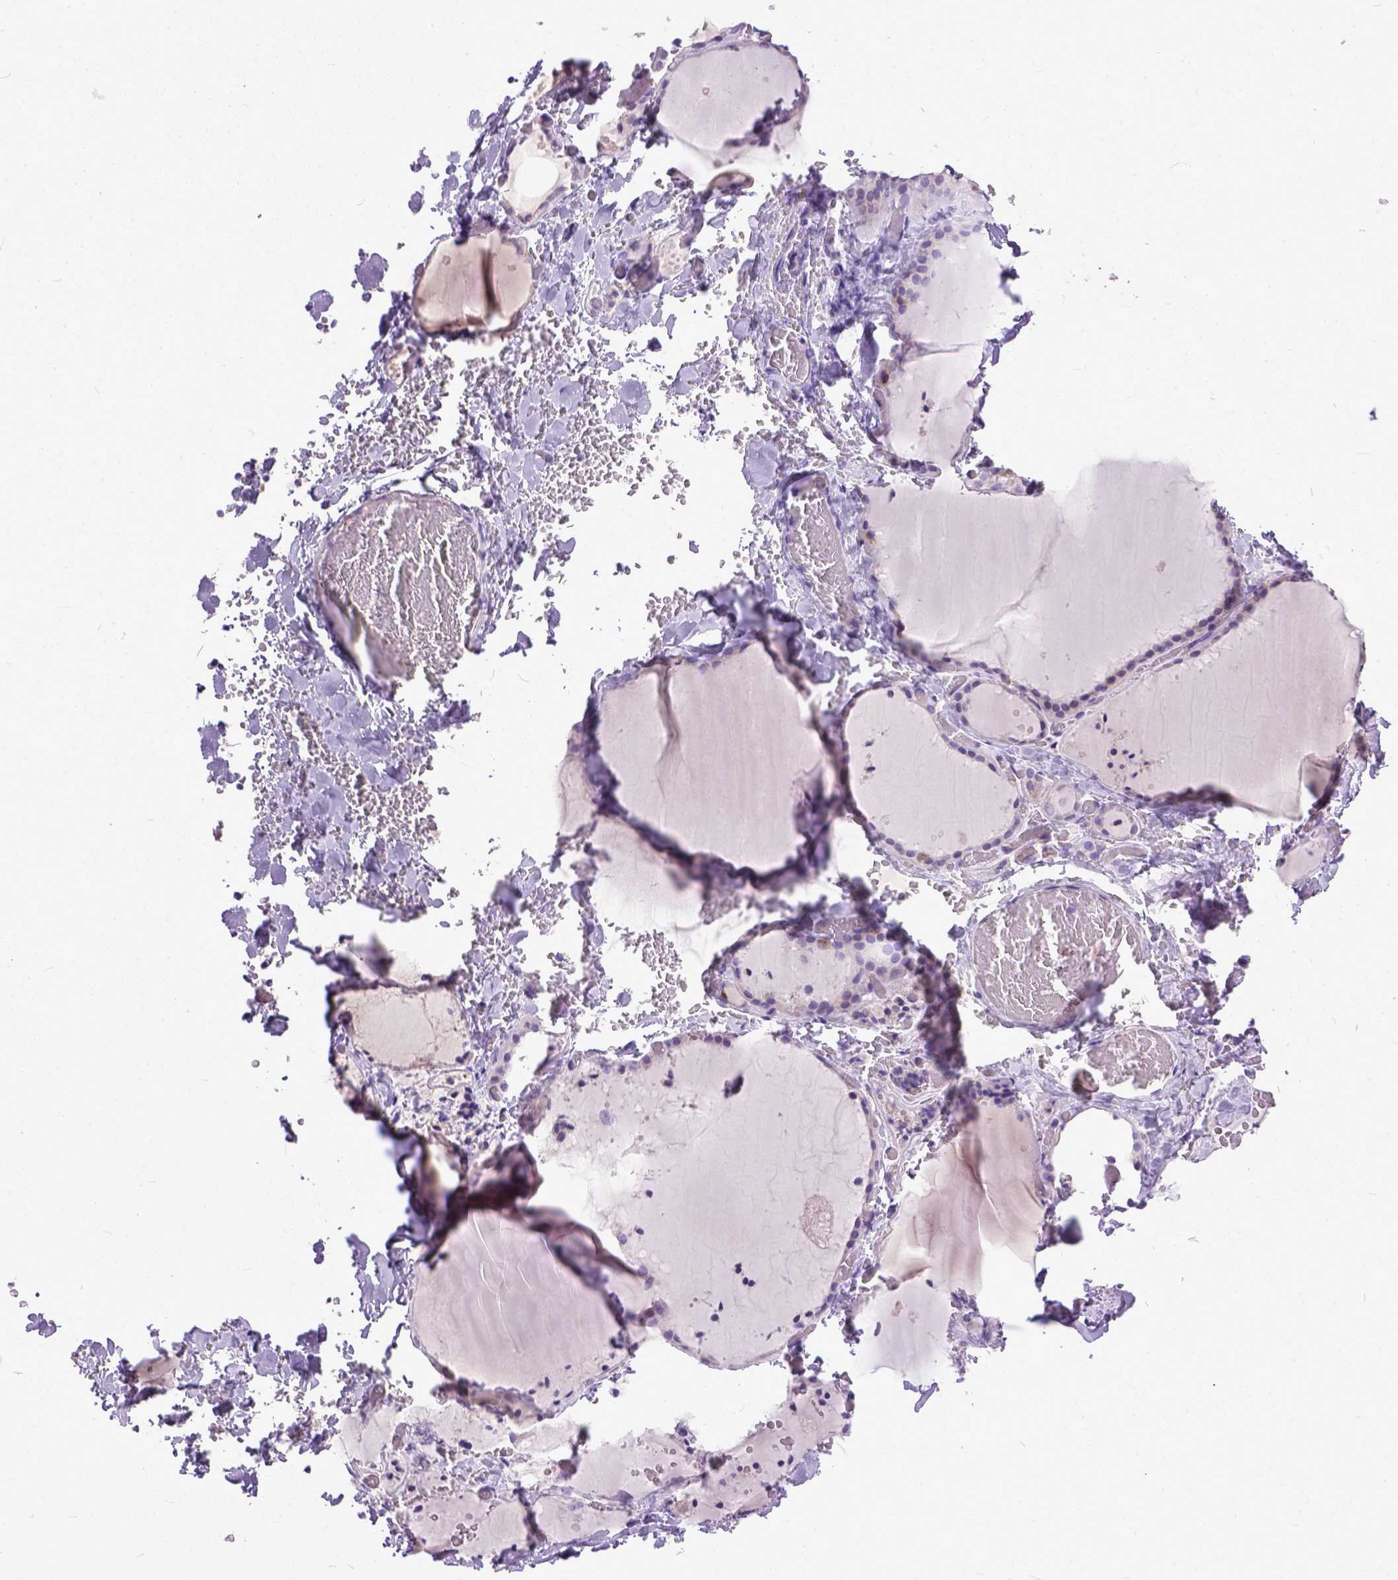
{"staining": {"intensity": "negative", "quantity": "none", "location": "none"}, "tissue": "thyroid gland", "cell_type": "Glandular cells", "image_type": "normal", "snomed": [{"axis": "morphology", "description": "Normal tissue, NOS"}, {"axis": "topography", "description": "Thyroid gland"}], "caption": "The histopathology image exhibits no staining of glandular cells in benign thyroid gland.", "gene": "PLK5", "patient": {"sex": "female", "age": 36}}